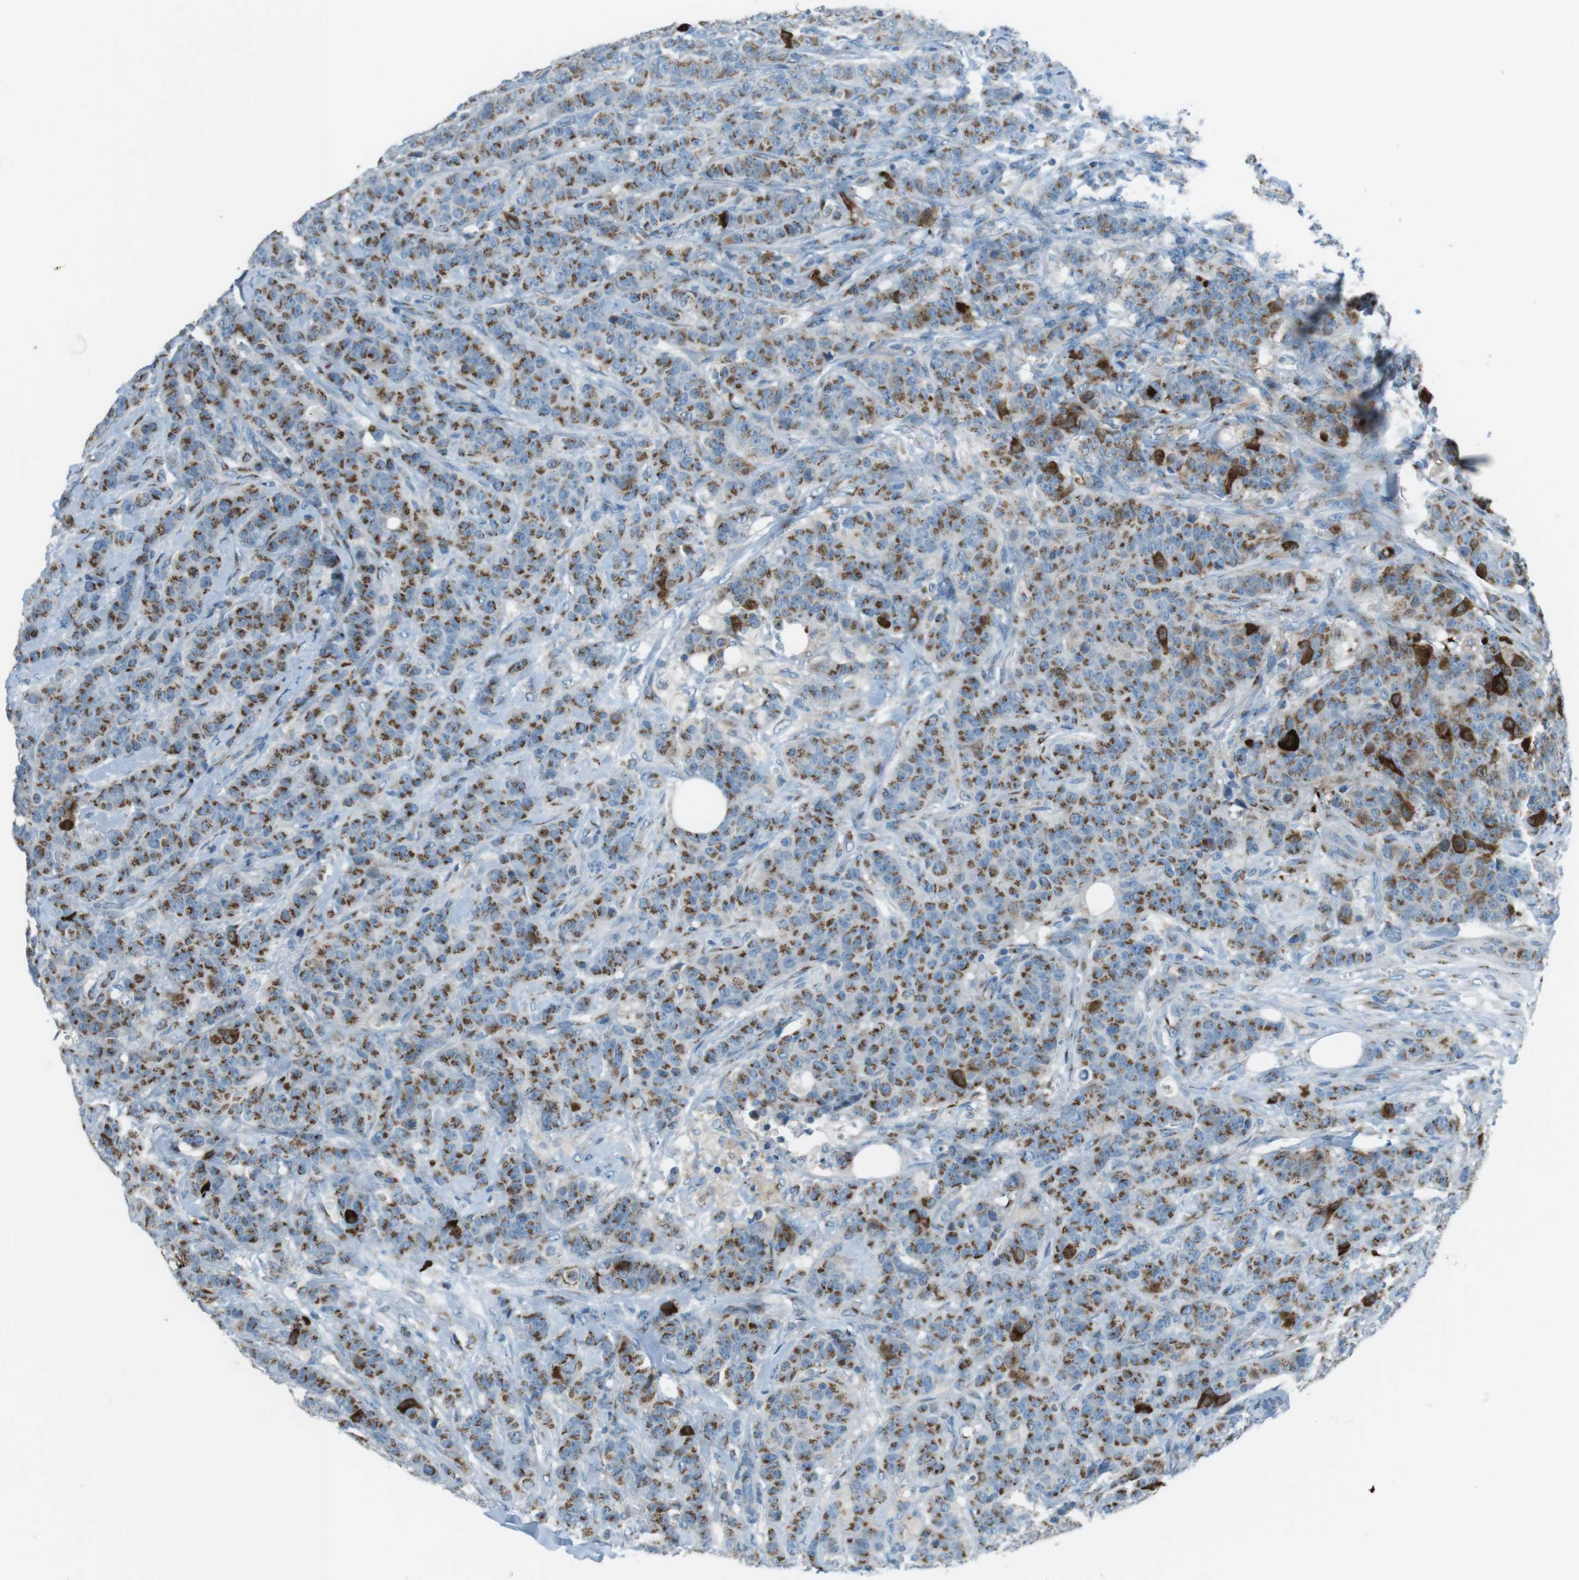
{"staining": {"intensity": "moderate", "quantity": "25%-75%", "location": "cytoplasmic/membranous"}, "tissue": "breast cancer", "cell_type": "Tumor cells", "image_type": "cancer", "snomed": [{"axis": "morphology", "description": "Normal tissue, NOS"}, {"axis": "morphology", "description": "Duct carcinoma"}, {"axis": "topography", "description": "Breast"}], "caption": "Tumor cells show moderate cytoplasmic/membranous expression in approximately 25%-75% of cells in infiltrating ductal carcinoma (breast).", "gene": "TXNDC15", "patient": {"sex": "female", "age": 40}}